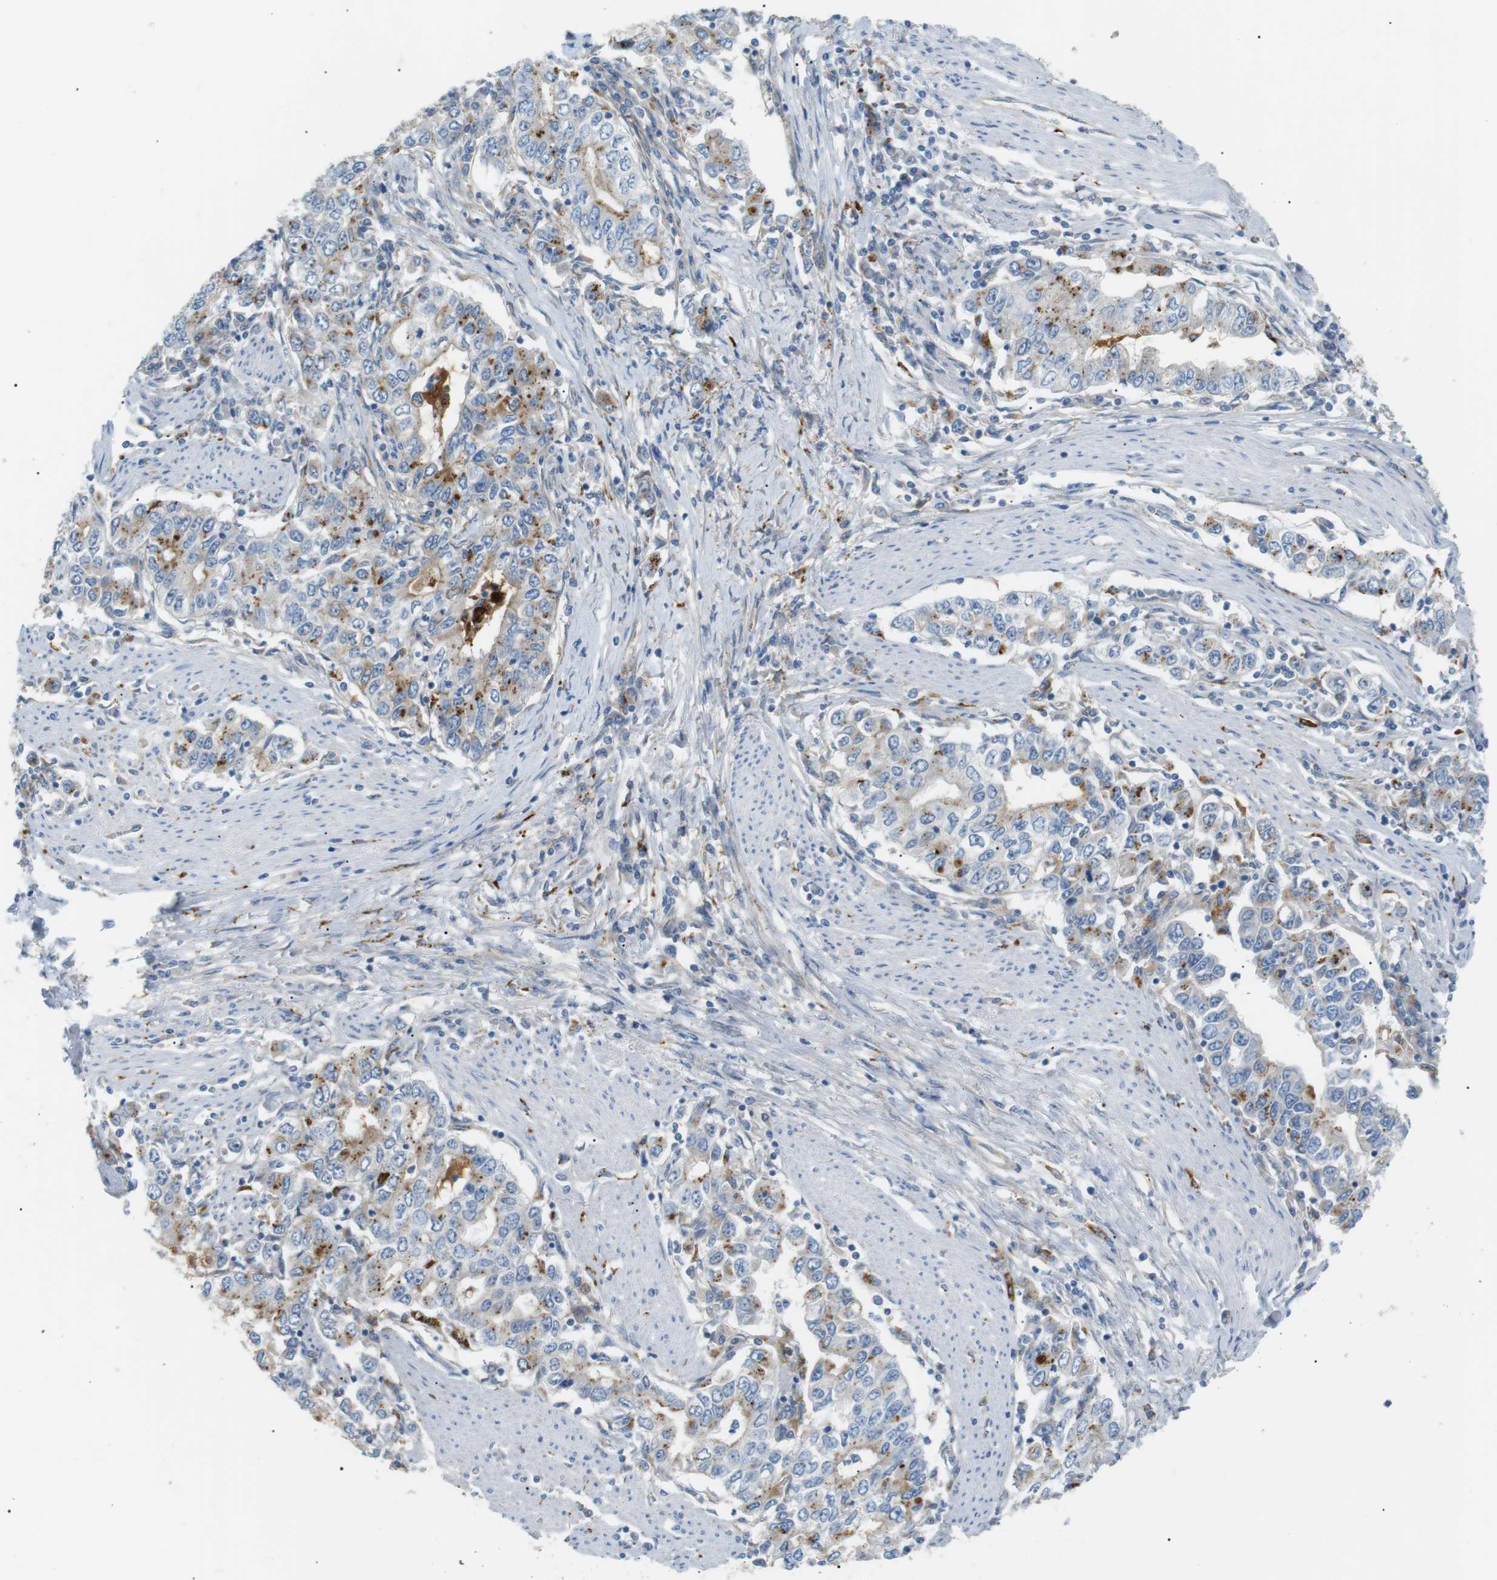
{"staining": {"intensity": "moderate", "quantity": "25%-75%", "location": "cytoplasmic/membranous"}, "tissue": "stomach cancer", "cell_type": "Tumor cells", "image_type": "cancer", "snomed": [{"axis": "morphology", "description": "Adenocarcinoma, NOS"}, {"axis": "topography", "description": "Stomach, lower"}], "caption": "Moderate cytoplasmic/membranous protein positivity is present in about 25%-75% of tumor cells in stomach cancer.", "gene": "B4GALNT2", "patient": {"sex": "female", "age": 72}}